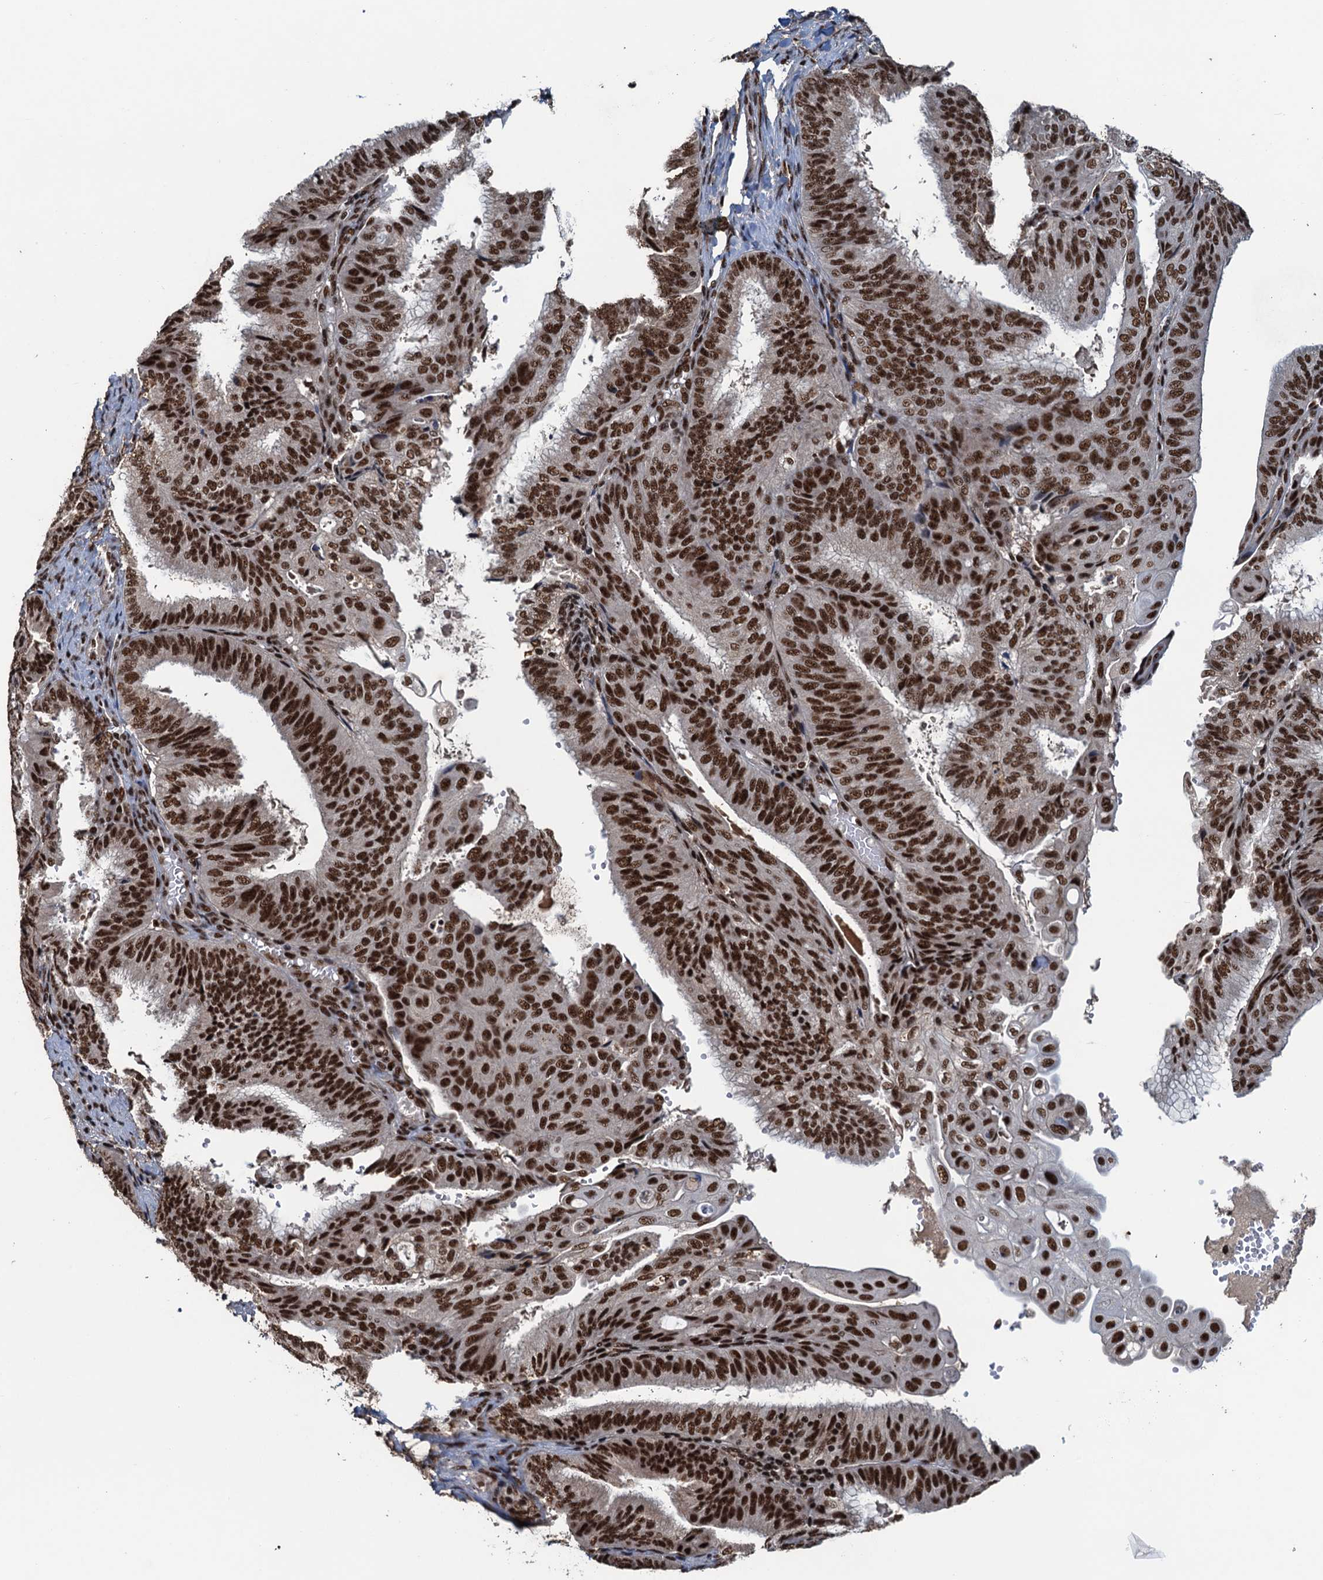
{"staining": {"intensity": "moderate", "quantity": ">75%", "location": "nuclear"}, "tissue": "endometrial cancer", "cell_type": "Tumor cells", "image_type": "cancer", "snomed": [{"axis": "morphology", "description": "Adenocarcinoma, NOS"}, {"axis": "topography", "description": "Endometrium"}], "caption": "A micrograph of human endometrial cancer stained for a protein shows moderate nuclear brown staining in tumor cells.", "gene": "ZC3H18", "patient": {"sex": "female", "age": 49}}